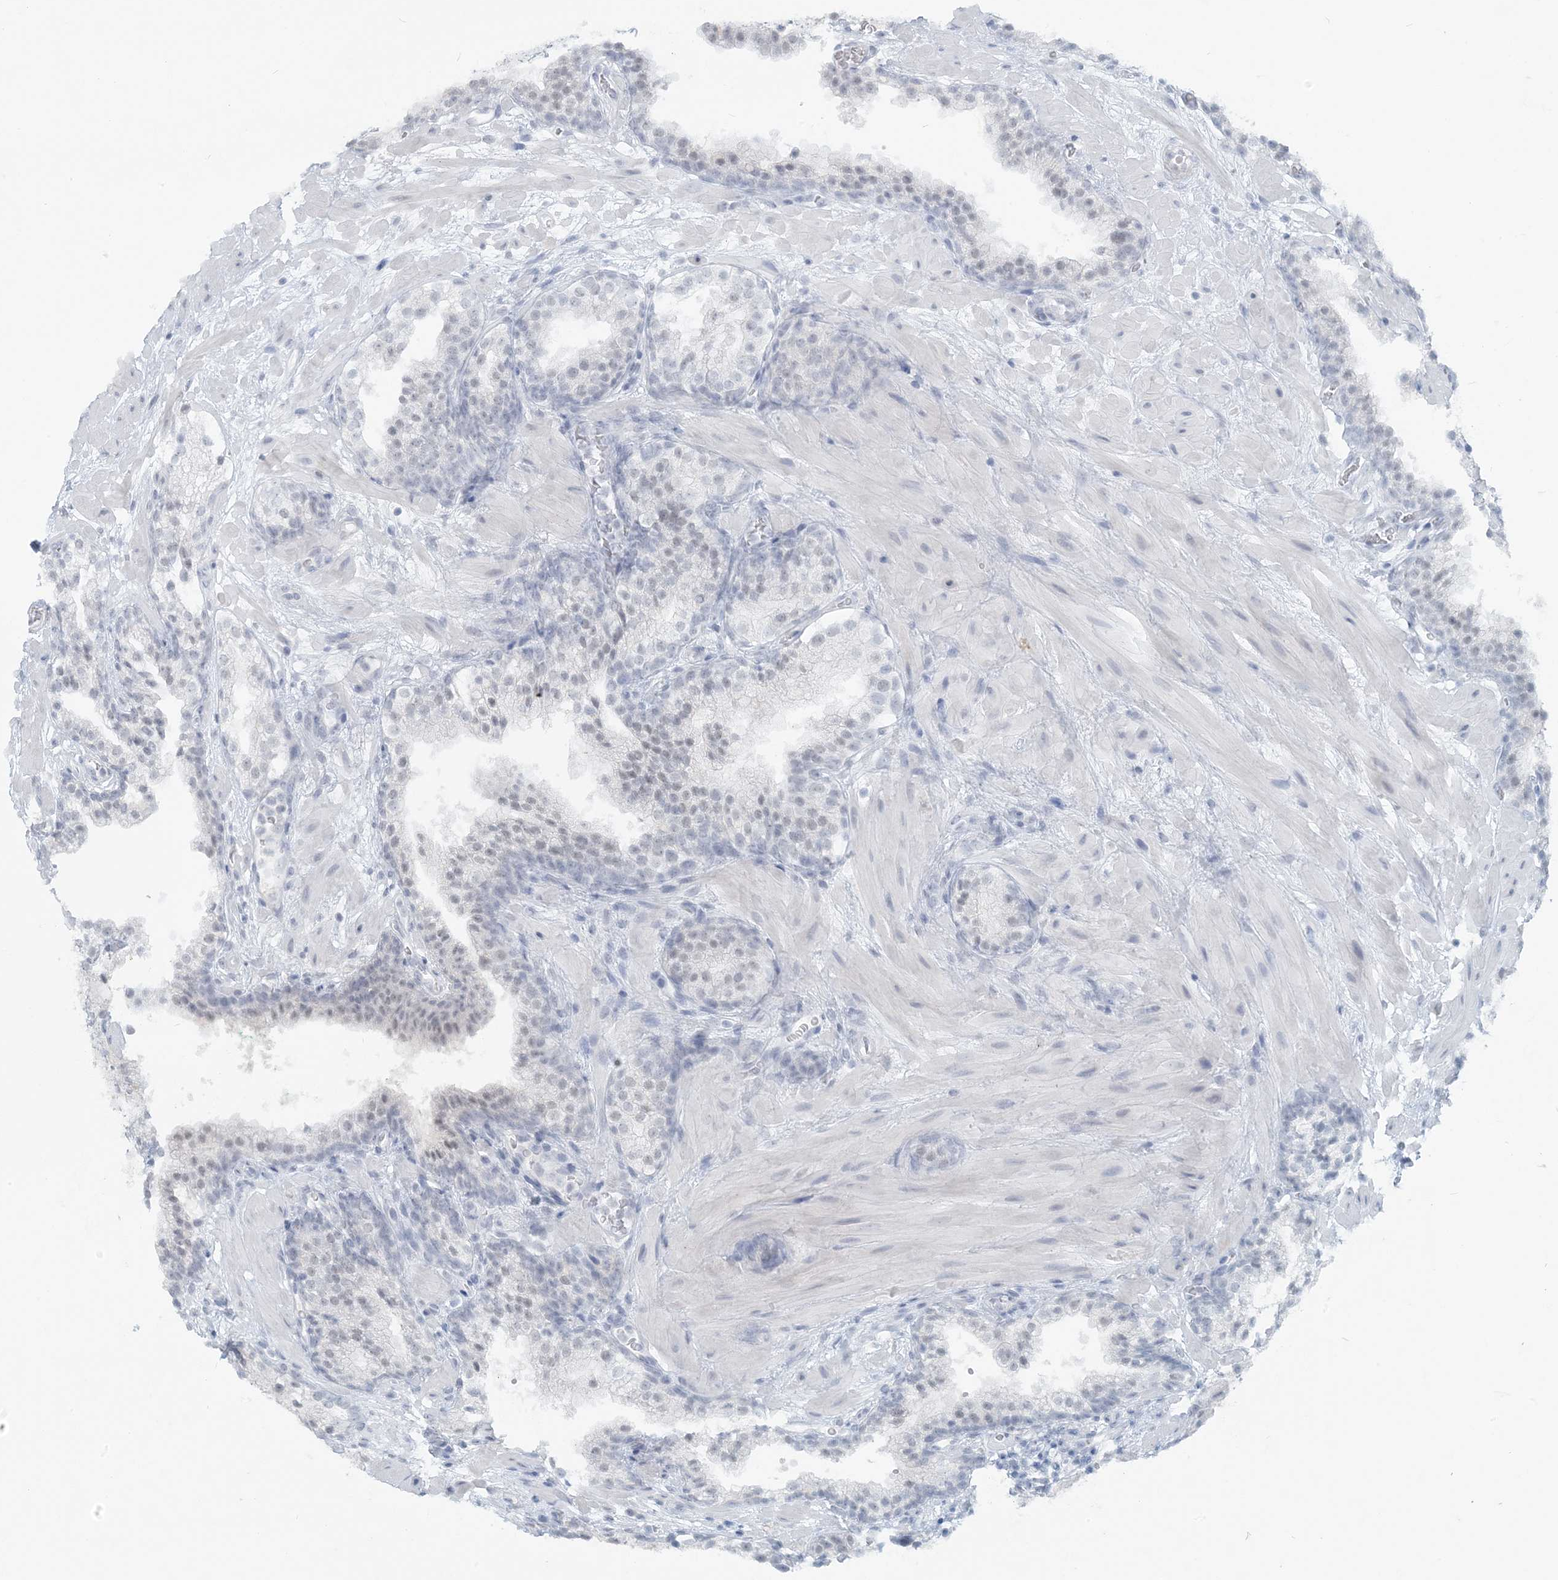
{"staining": {"intensity": "negative", "quantity": "none", "location": "none"}, "tissue": "prostate cancer", "cell_type": "Tumor cells", "image_type": "cancer", "snomed": [{"axis": "morphology", "description": "Adenocarcinoma, High grade"}, {"axis": "topography", "description": "Prostate"}], "caption": "IHC histopathology image of neoplastic tissue: prostate adenocarcinoma (high-grade) stained with DAB (3,3'-diaminobenzidine) displays no significant protein expression in tumor cells.", "gene": "SCML1", "patient": {"sex": "male", "age": 56}}